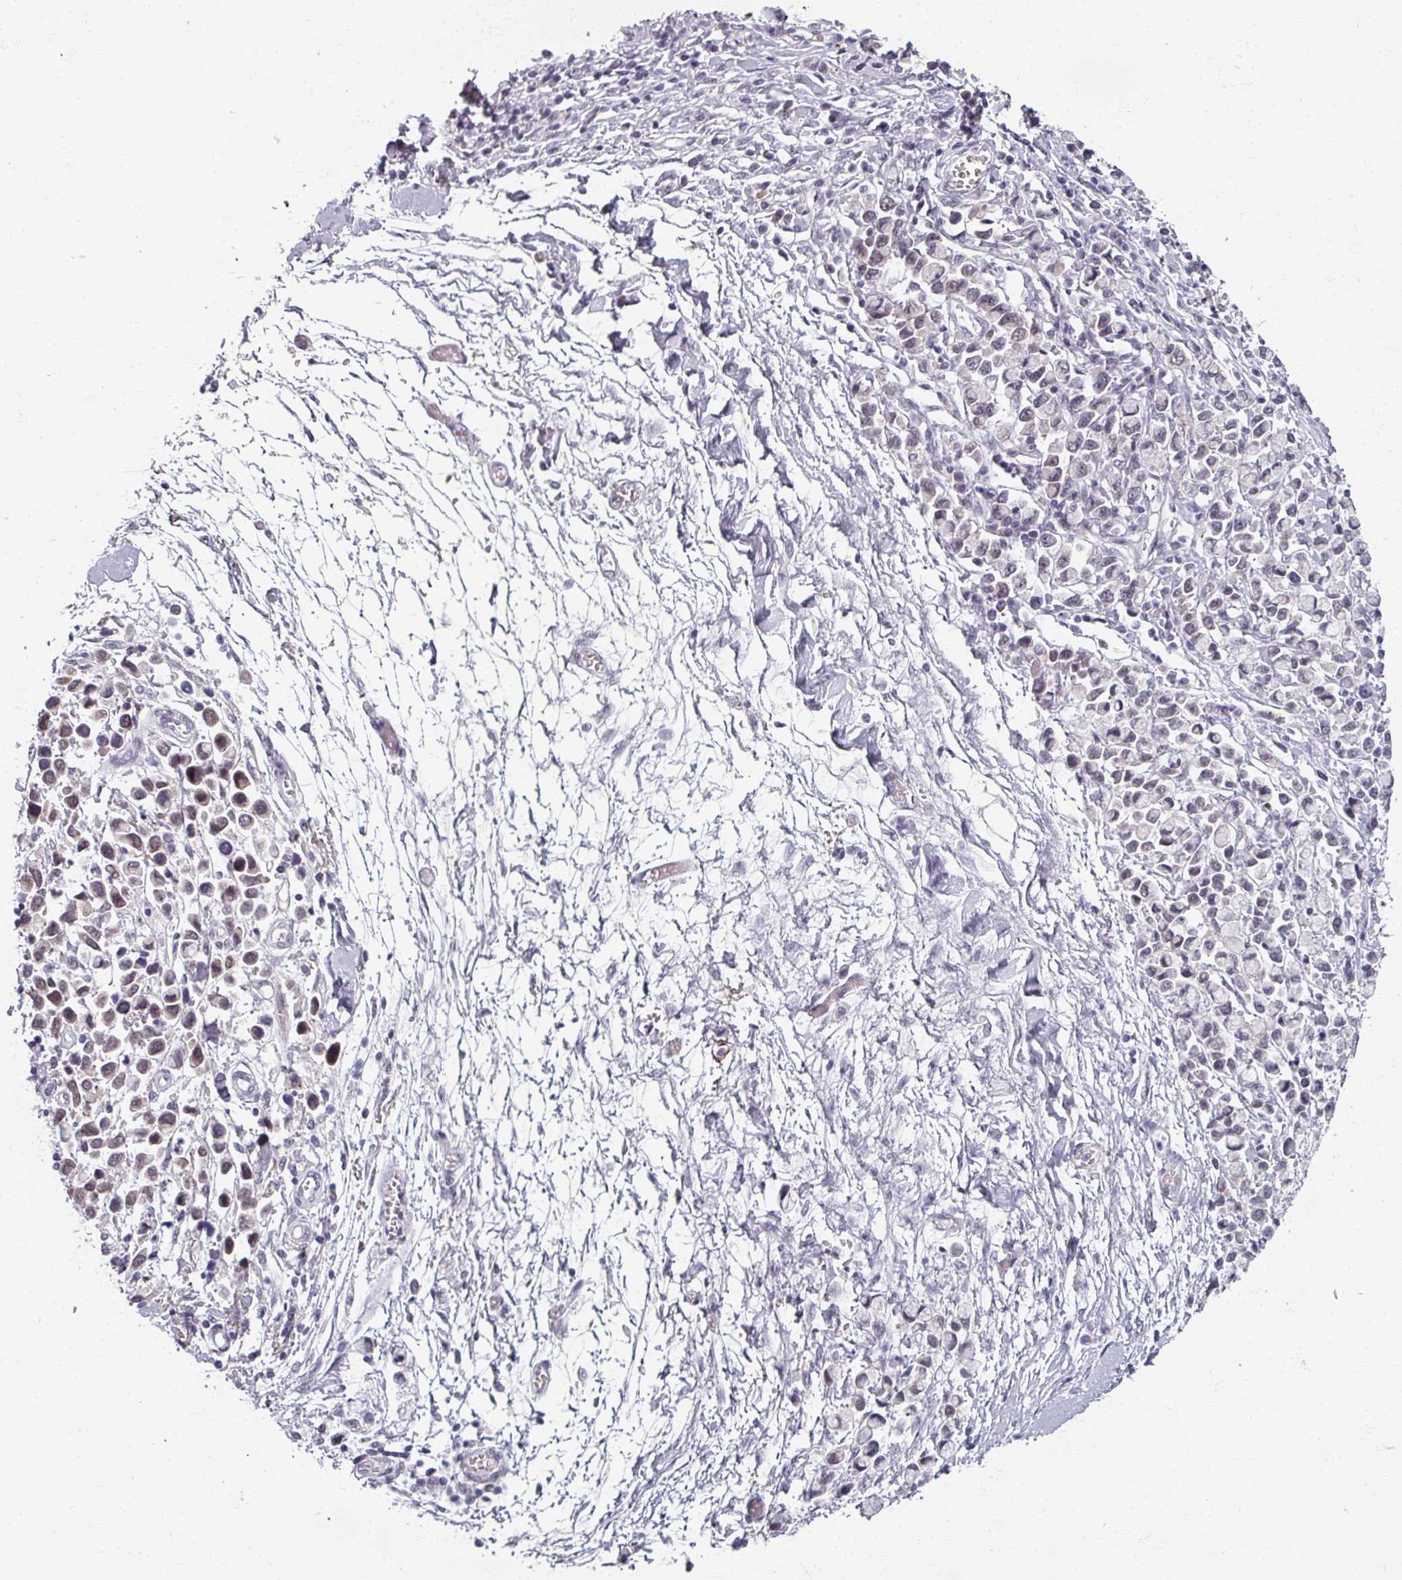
{"staining": {"intensity": "moderate", "quantity": "<25%", "location": "nuclear"}, "tissue": "stomach cancer", "cell_type": "Tumor cells", "image_type": "cancer", "snomed": [{"axis": "morphology", "description": "Adenocarcinoma, NOS"}, {"axis": "topography", "description": "Stomach"}], "caption": "IHC micrograph of stomach cancer (adenocarcinoma) stained for a protein (brown), which reveals low levels of moderate nuclear staining in approximately <25% of tumor cells.", "gene": "RIPOR3", "patient": {"sex": "female", "age": 81}}